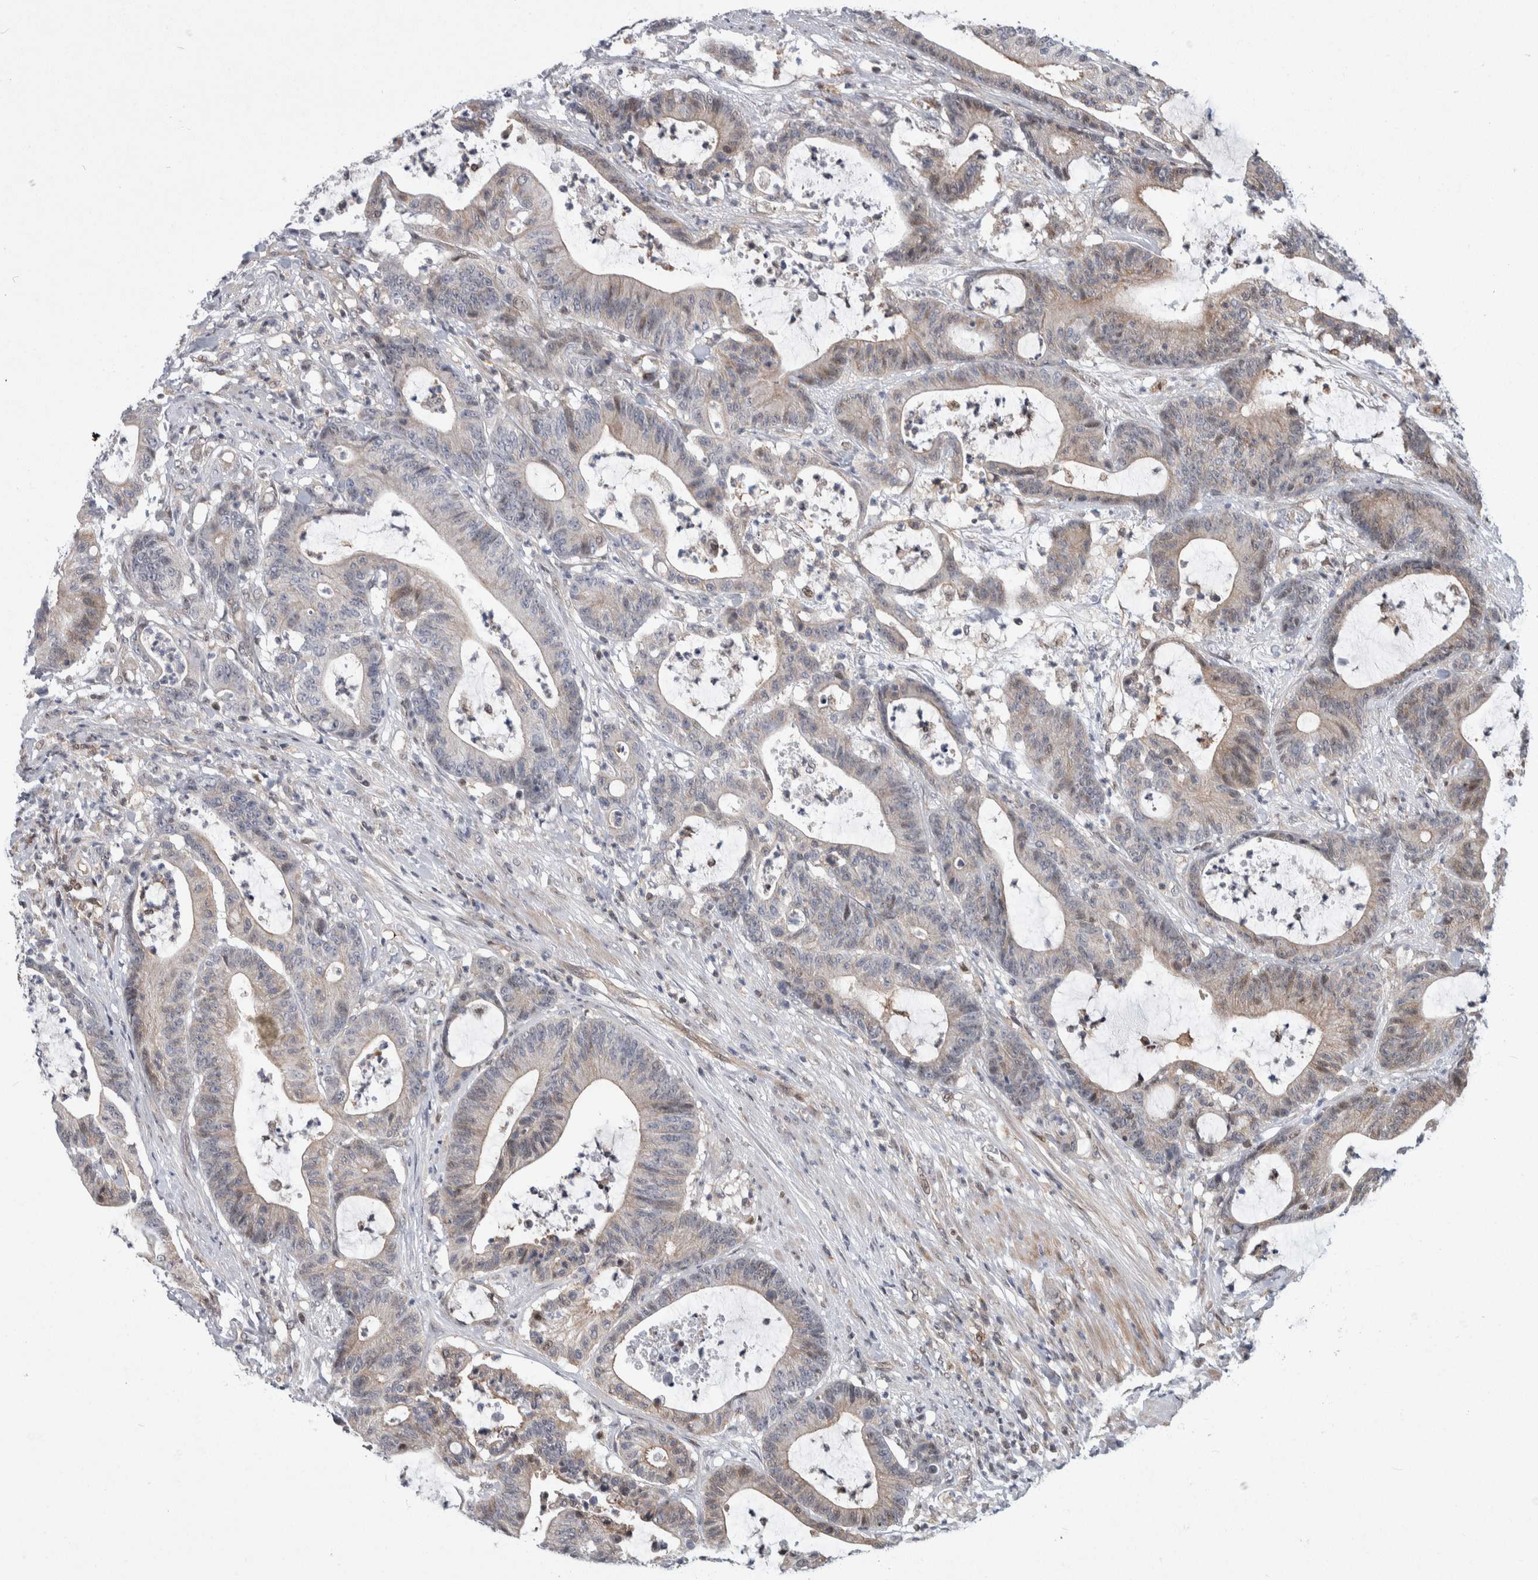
{"staining": {"intensity": "weak", "quantity": "<25%", "location": "cytoplasmic/membranous"}, "tissue": "colorectal cancer", "cell_type": "Tumor cells", "image_type": "cancer", "snomed": [{"axis": "morphology", "description": "Adenocarcinoma, NOS"}, {"axis": "topography", "description": "Colon"}], "caption": "Tumor cells show no significant positivity in colorectal cancer (adenocarcinoma).", "gene": "PTPA", "patient": {"sex": "female", "age": 84}}